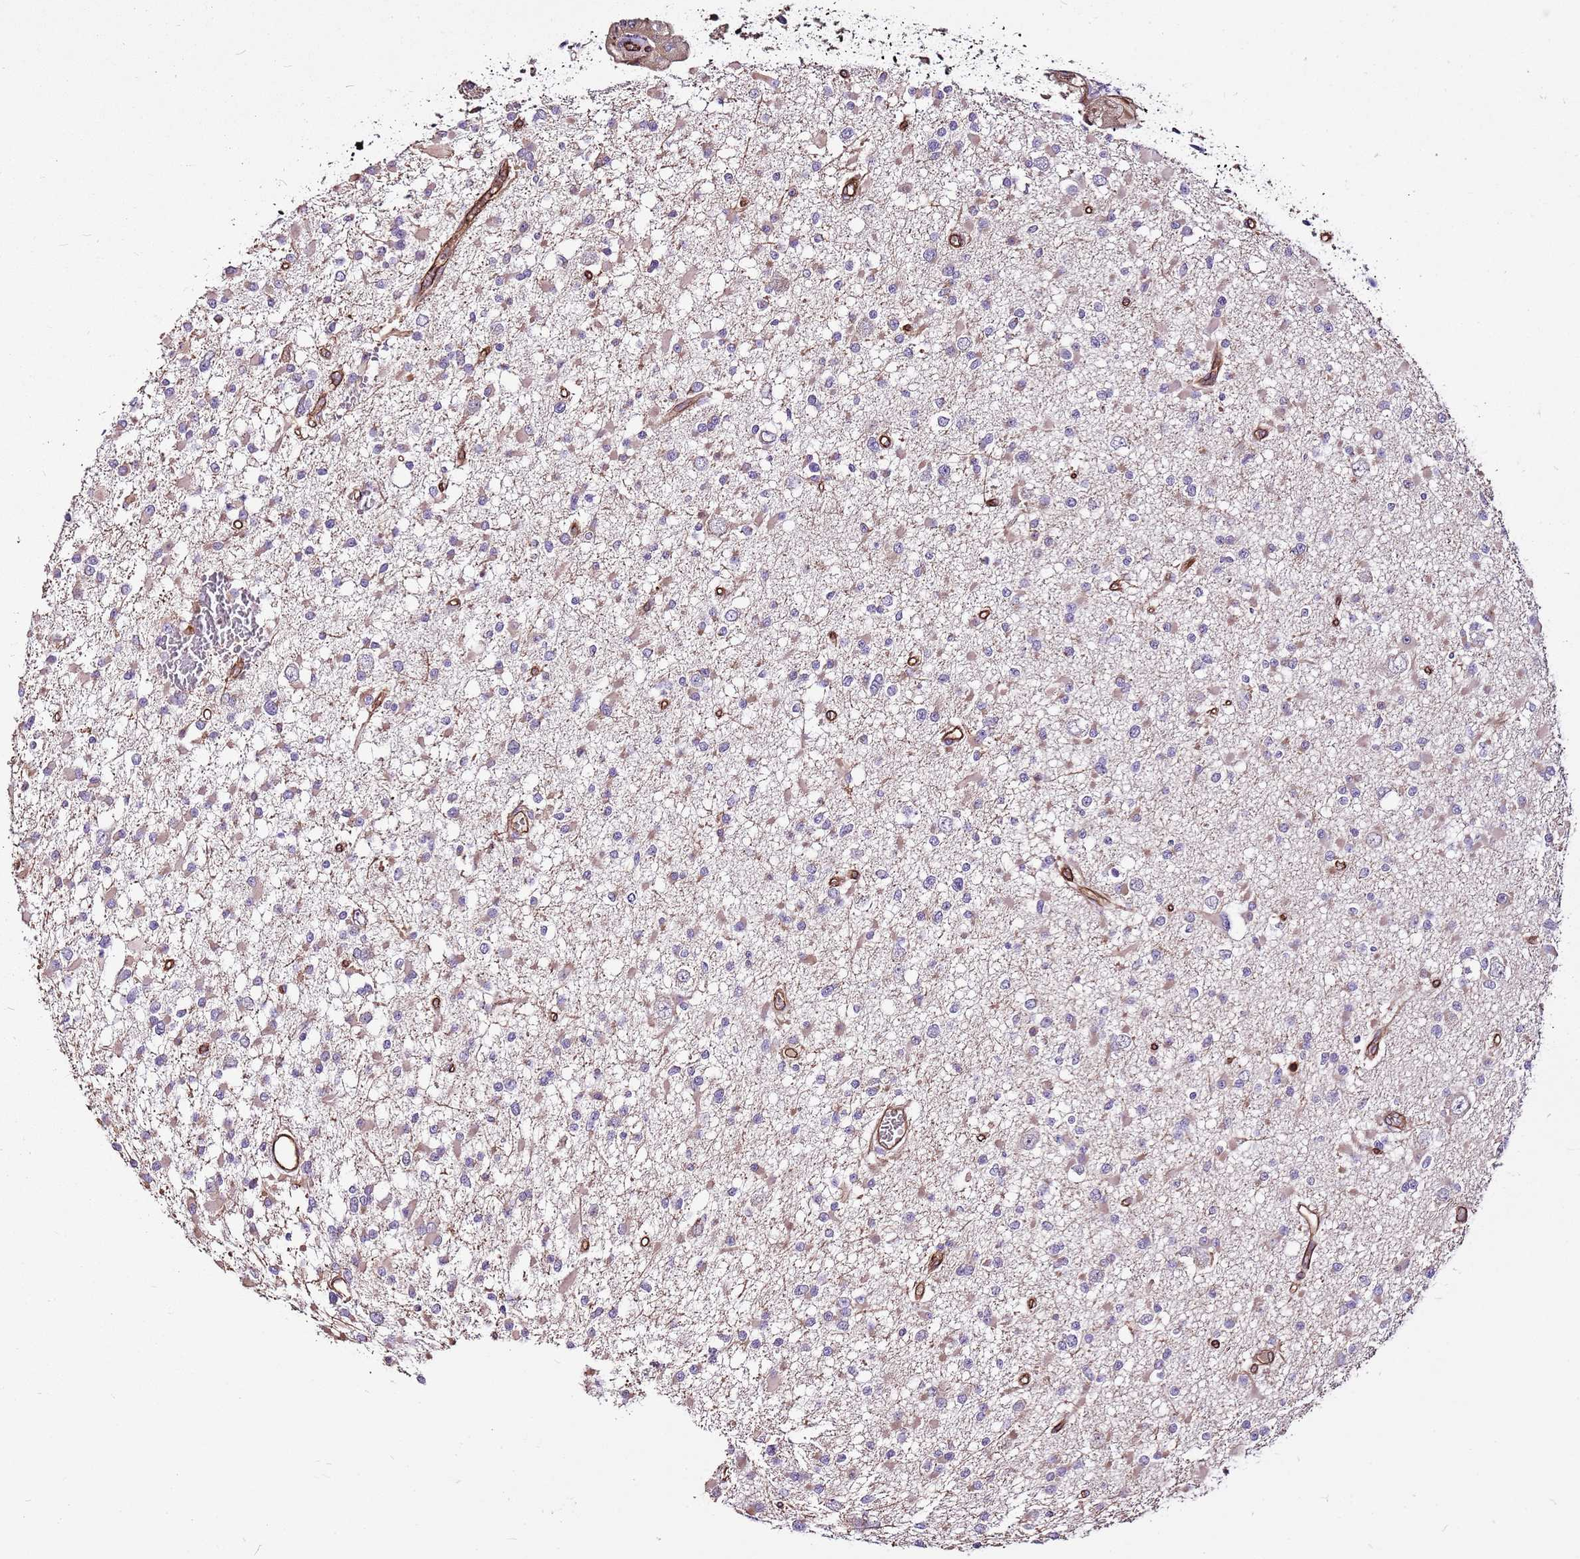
{"staining": {"intensity": "weak", "quantity": "25%-75%", "location": "cytoplasmic/membranous"}, "tissue": "glioma", "cell_type": "Tumor cells", "image_type": "cancer", "snomed": [{"axis": "morphology", "description": "Glioma, malignant, Low grade"}, {"axis": "topography", "description": "Brain"}], "caption": "Brown immunohistochemical staining in glioma shows weak cytoplasmic/membranous expression in approximately 25%-75% of tumor cells.", "gene": "ZNF827", "patient": {"sex": "female", "age": 22}}